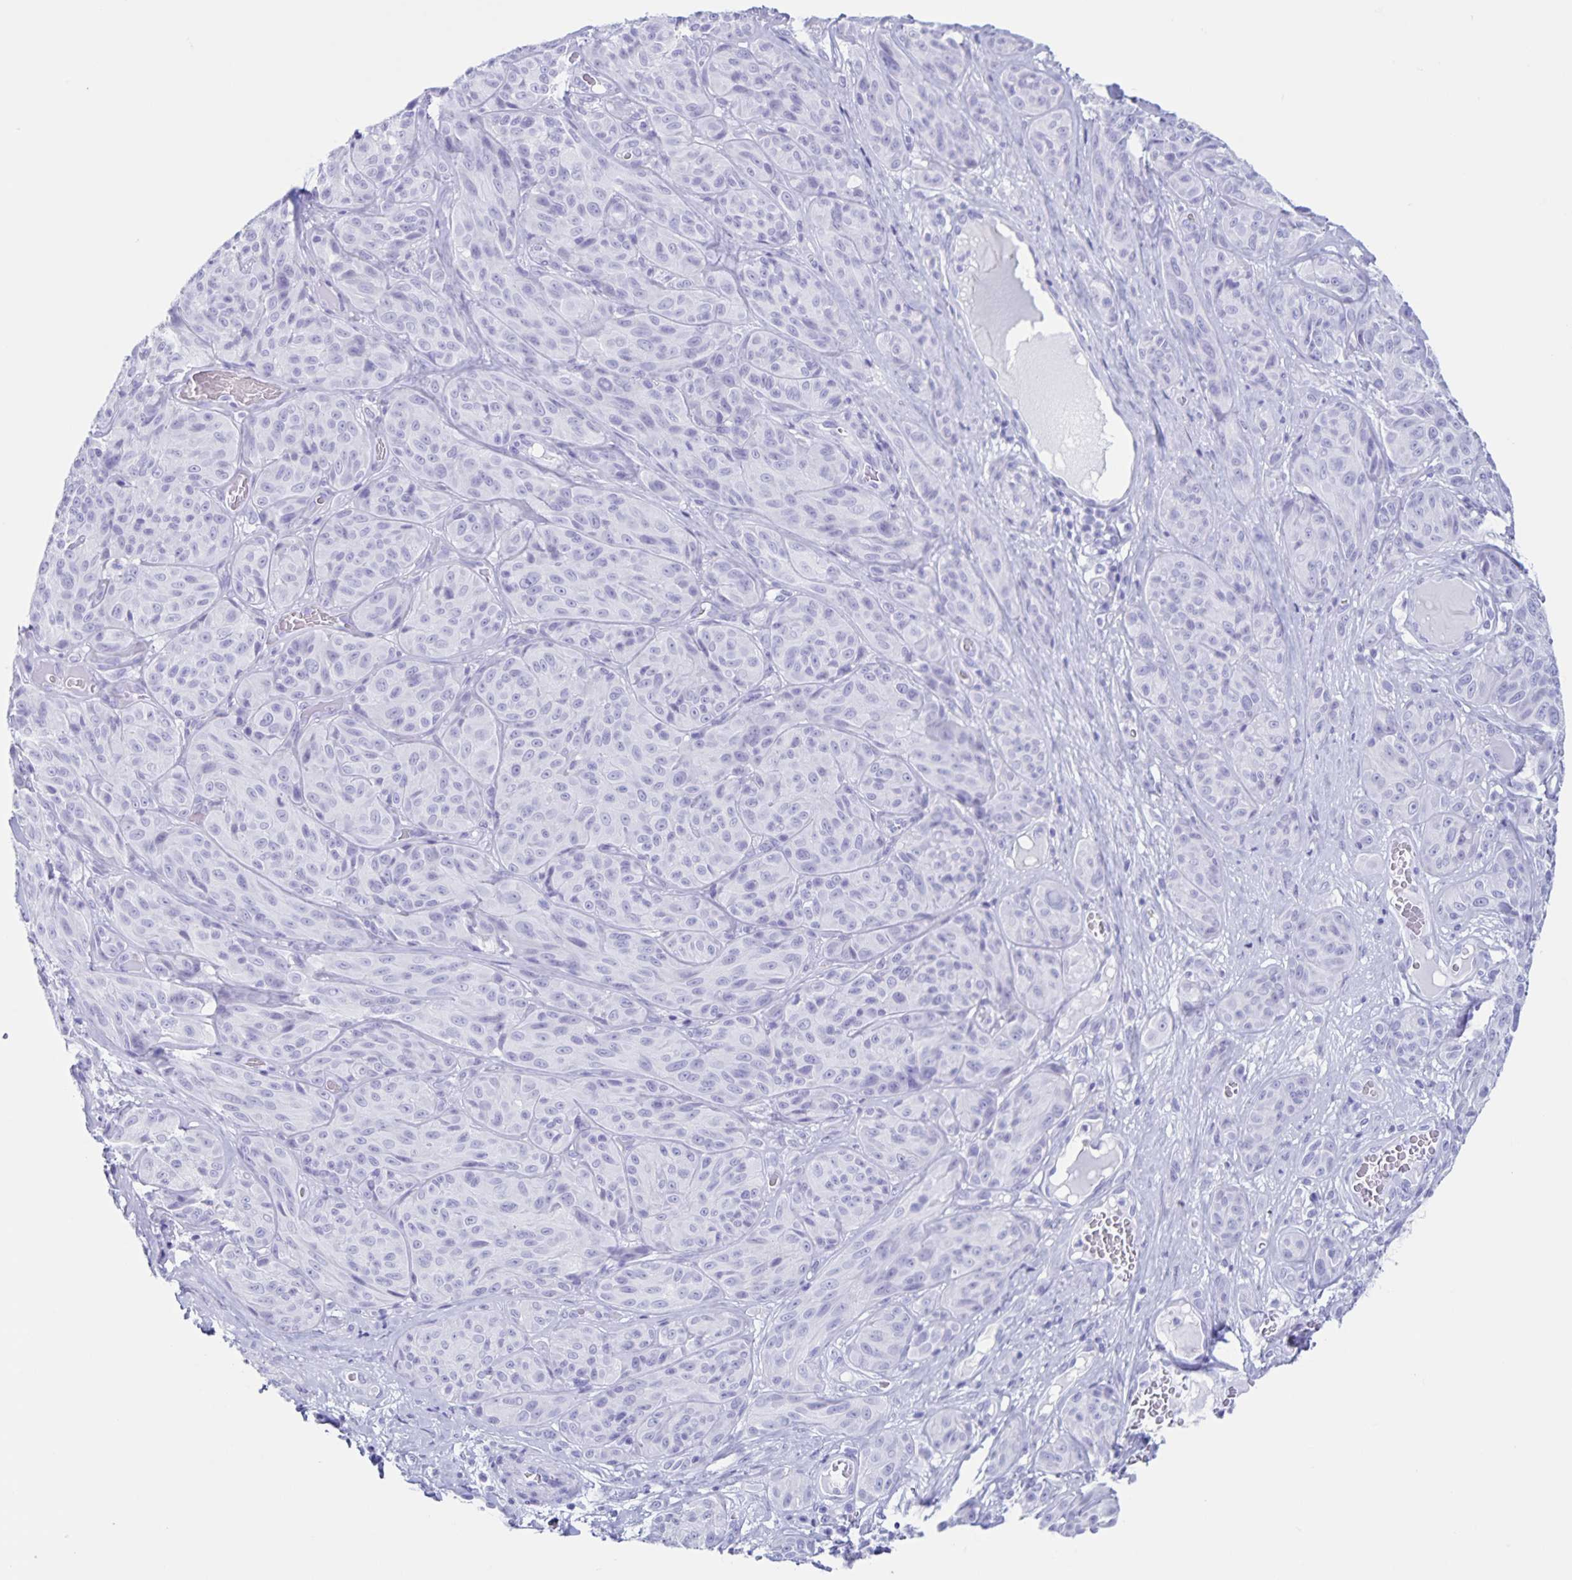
{"staining": {"intensity": "negative", "quantity": "none", "location": "none"}, "tissue": "melanoma", "cell_type": "Tumor cells", "image_type": "cancer", "snomed": [{"axis": "morphology", "description": "Malignant melanoma, NOS"}, {"axis": "topography", "description": "Skin"}], "caption": "The image exhibits no significant expression in tumor cells of melanoma.", "gene": "C12orf56", "patient": {"sex": "male", "age": 91}}